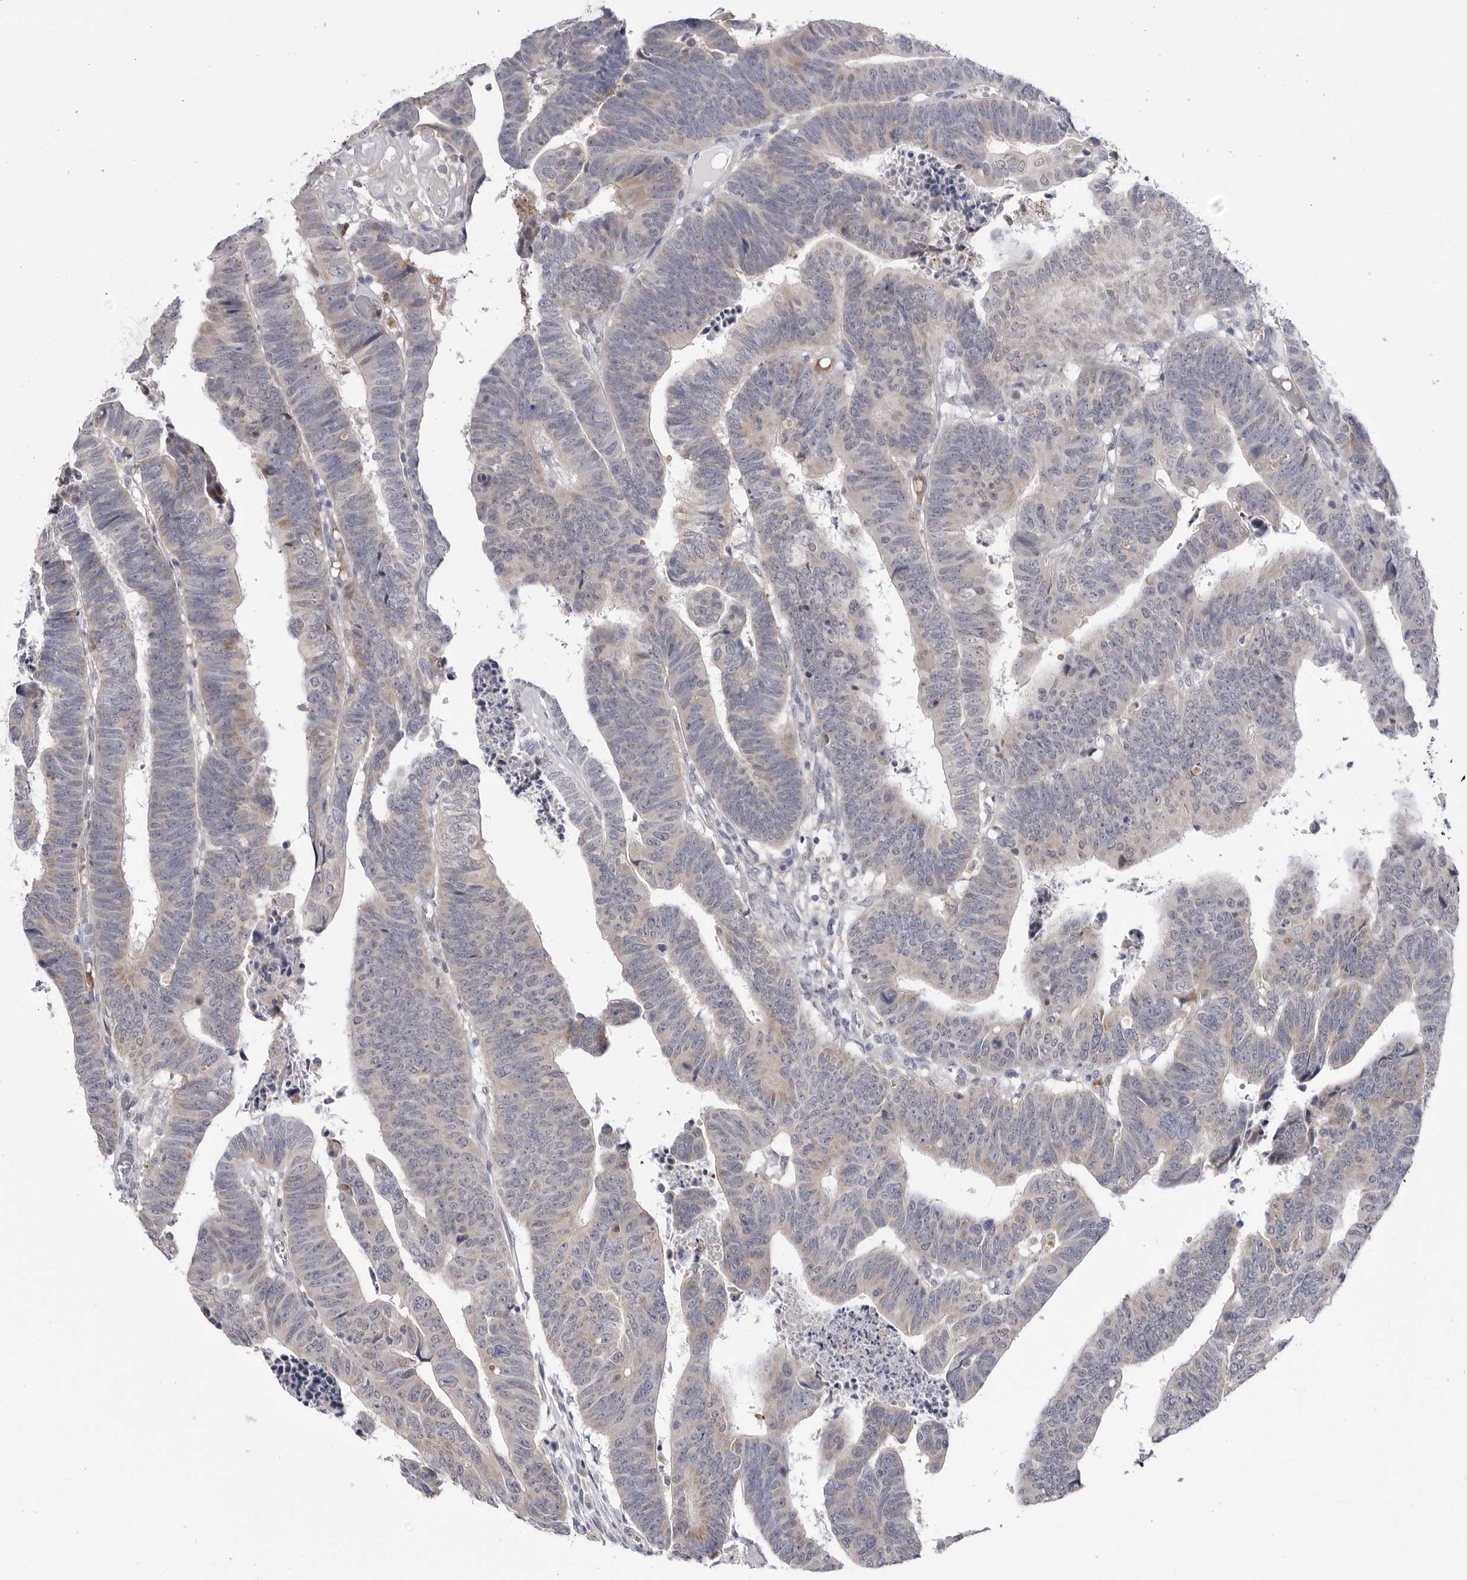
{"staining": {"intensity": "weak", "quantity": "<25%", "location": "cytoplasmic/membranous"}, "tissue": "colorectal cancer", "cell_type": "Tumor cells", "image_type": "cancer", "snomed": [{"axis": "morphology", "description": "Adenocarcinoma, NOS"}, {"axis": "topography", "description": "Rectum"}], "caption": "Colorectal cancer was stained to show a protein in brown. There is no significant staining in tumor cells.", "gene": "STAP2", "patient": {"sex": "female", "age": 65}}